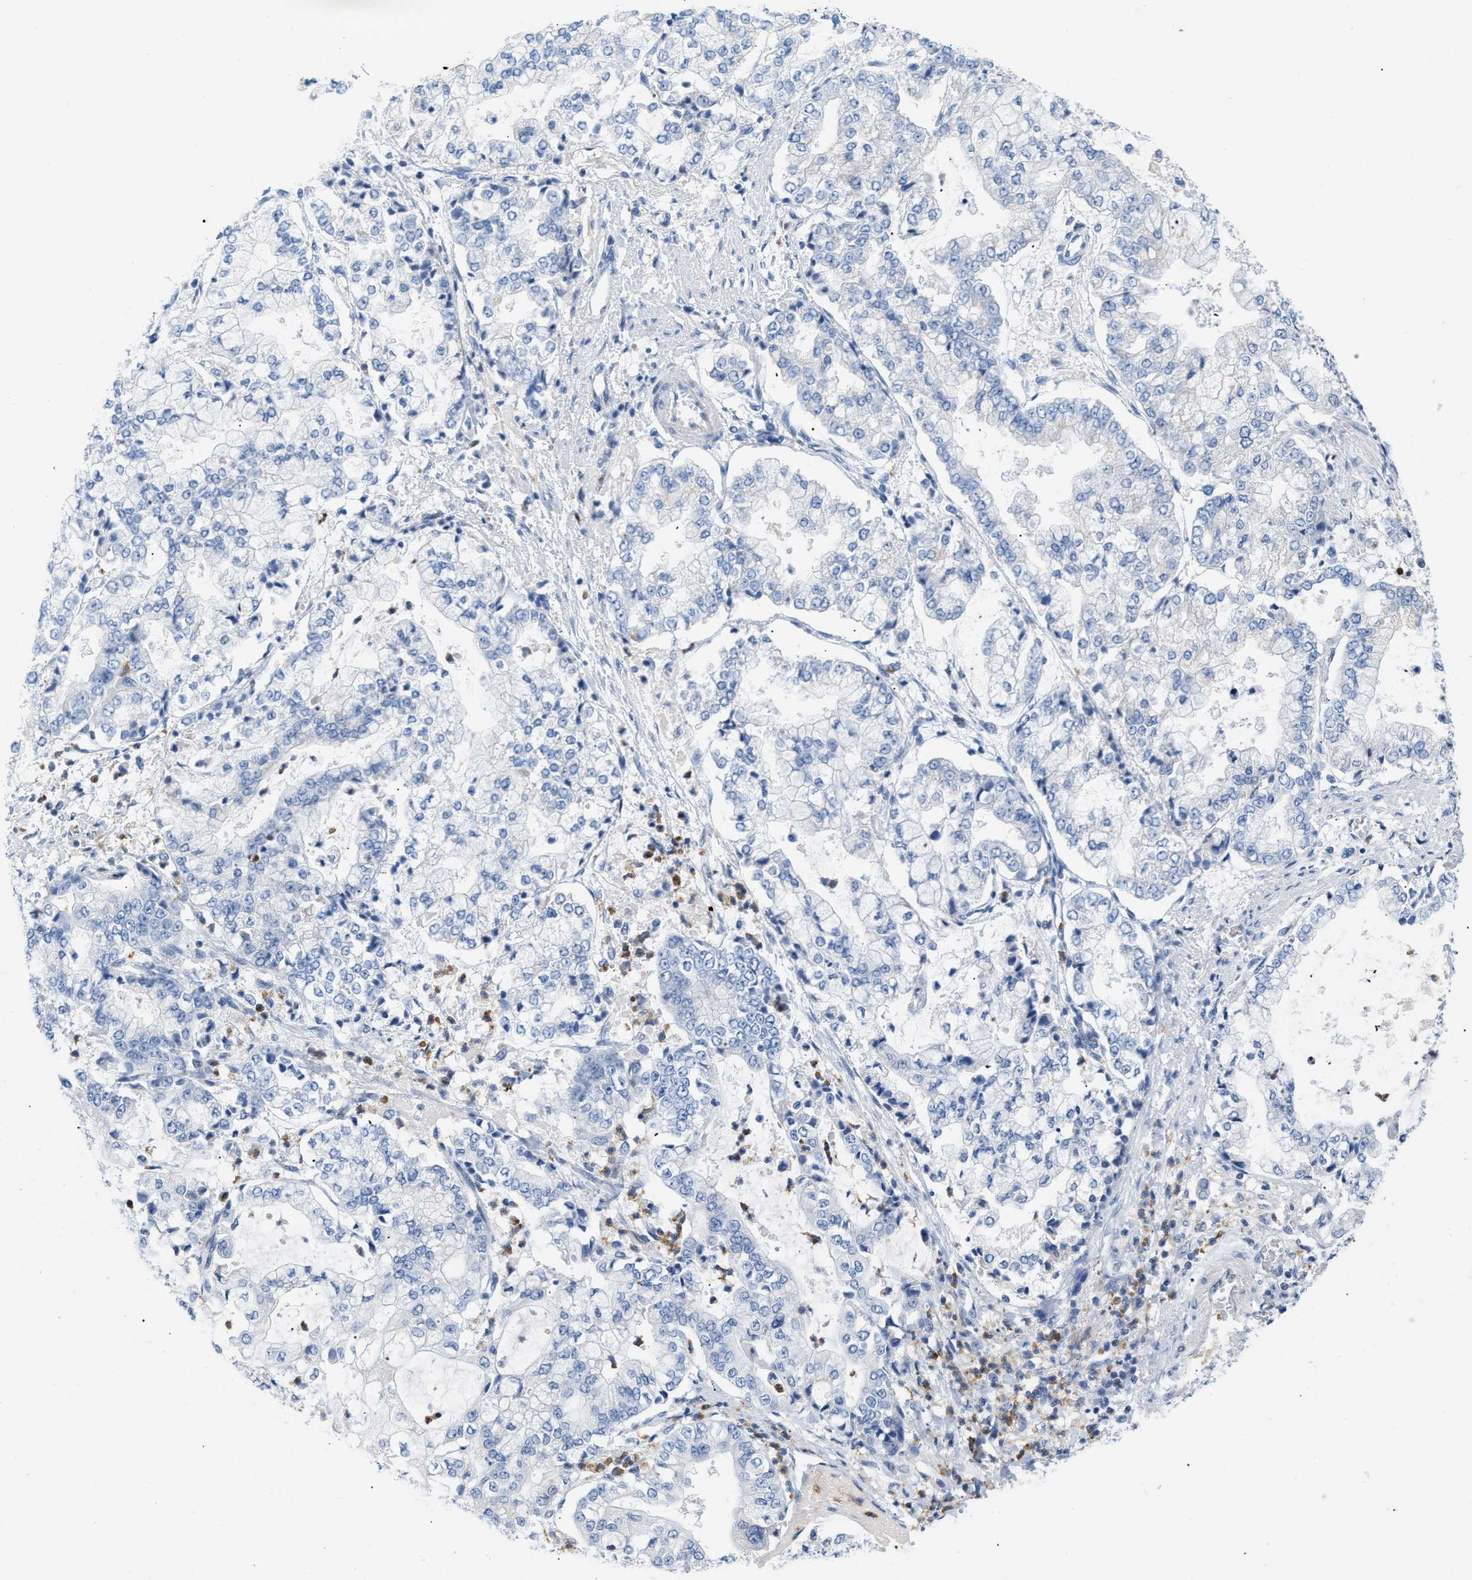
{"staining": {"intensity": "negative", "quantity": "none", "location": "none"}, "tissue": "stomach cancer", "cell_type": "Tumor cells", "image_type": "cancer", "snomed": [{"axis": "morphology", "description": "Adenocarcinoma, NOS"}, {"axis": "topography", "description": "Stomach"}], "caption": "Immunohistochemistry of stomach cancer shows no staining in tumor cells.", "gene": "BOLL", "patient": {"sex": "male", "age": 76}}